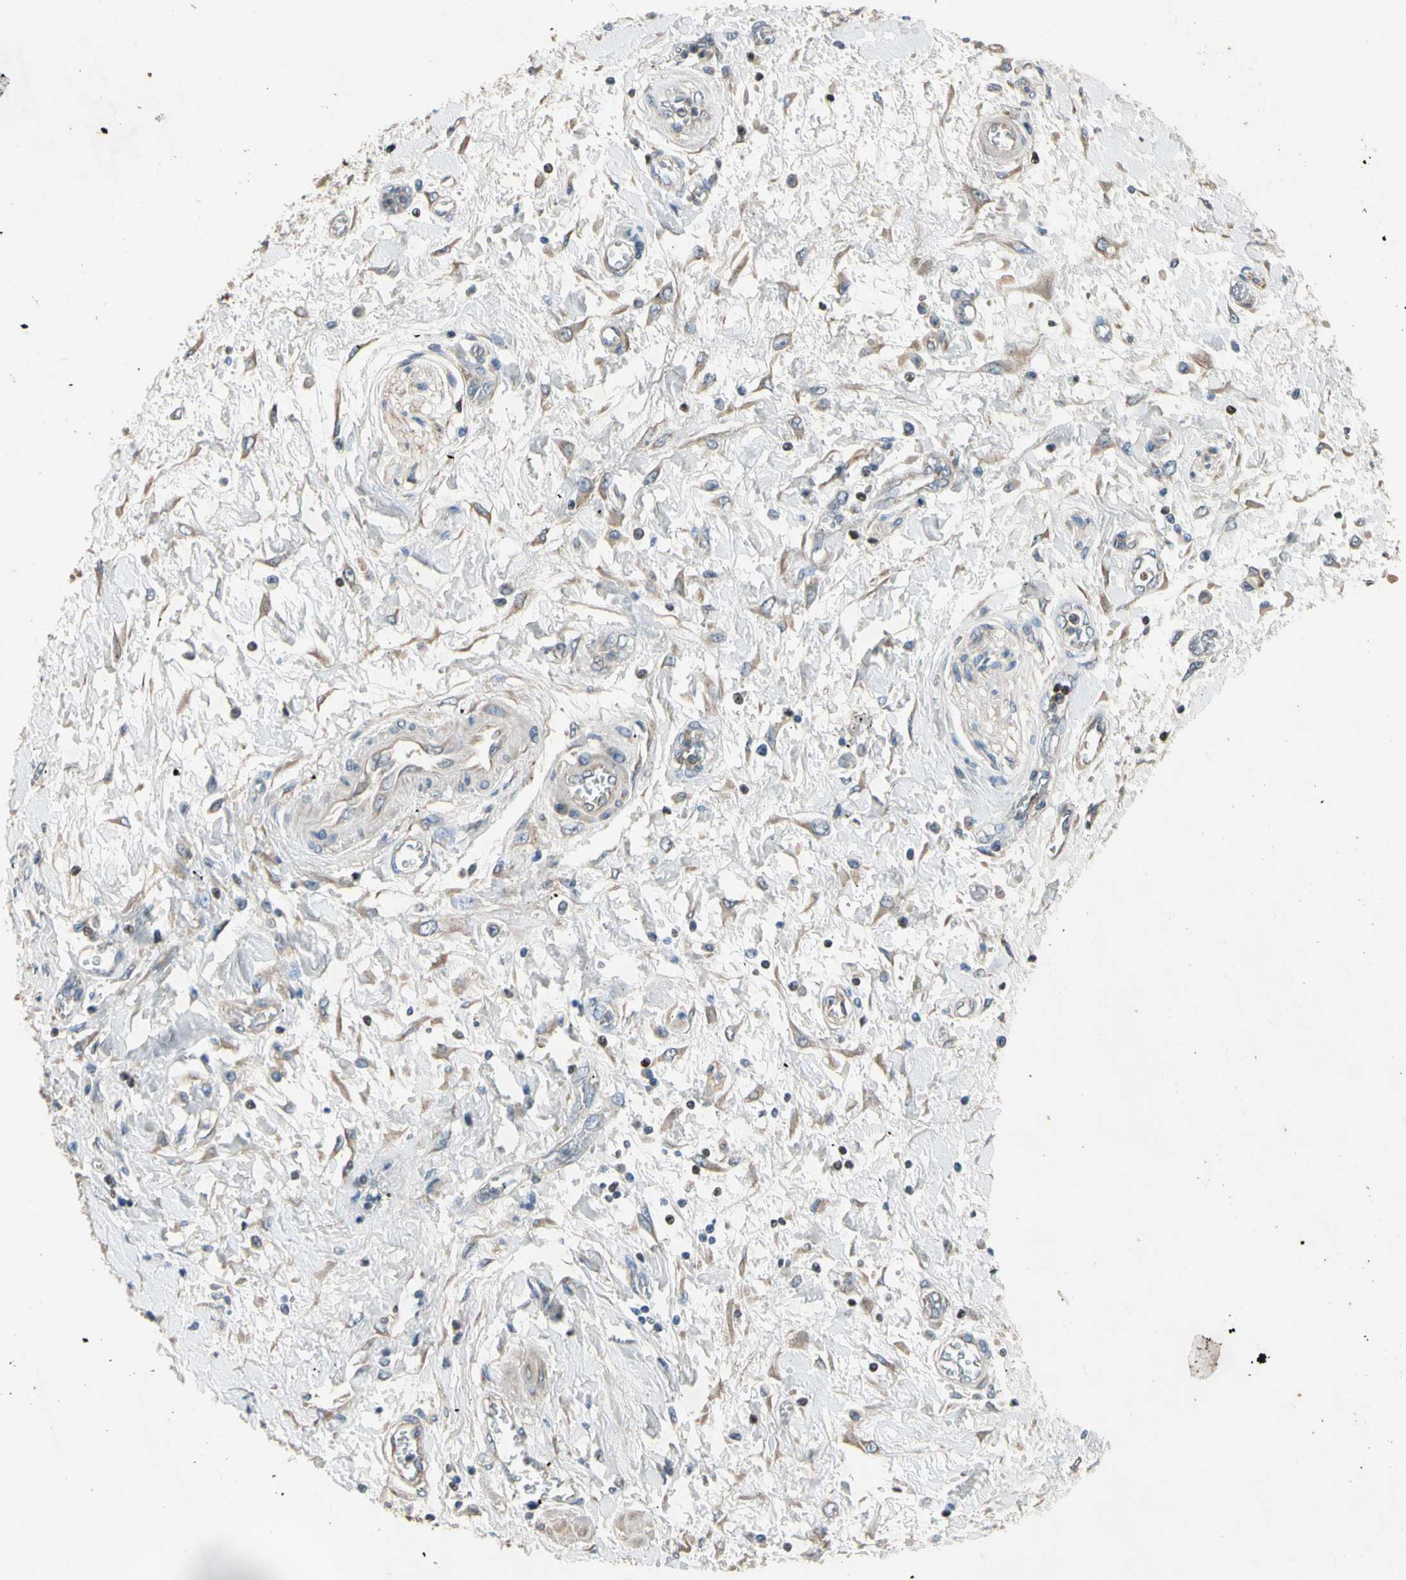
{"staining": {"intensity": "negative", "quantity": "none", "location": "none"}, "tissue": "pancreatic cancer", "cell_type": "Tumor cells", "image_type": "cancer", "snomed": [{"axis": "morphology", "description": "Adenocarcinoma, NOS"}, {"axis": "topography", "description": "Pancreas"}], "caption": "Pancreatic cancer stained for a protein using immunohistochemistry reveals no staining tumor cells.", "gene": "TBX21", "patient": {"sex": "female", "age": 70}}